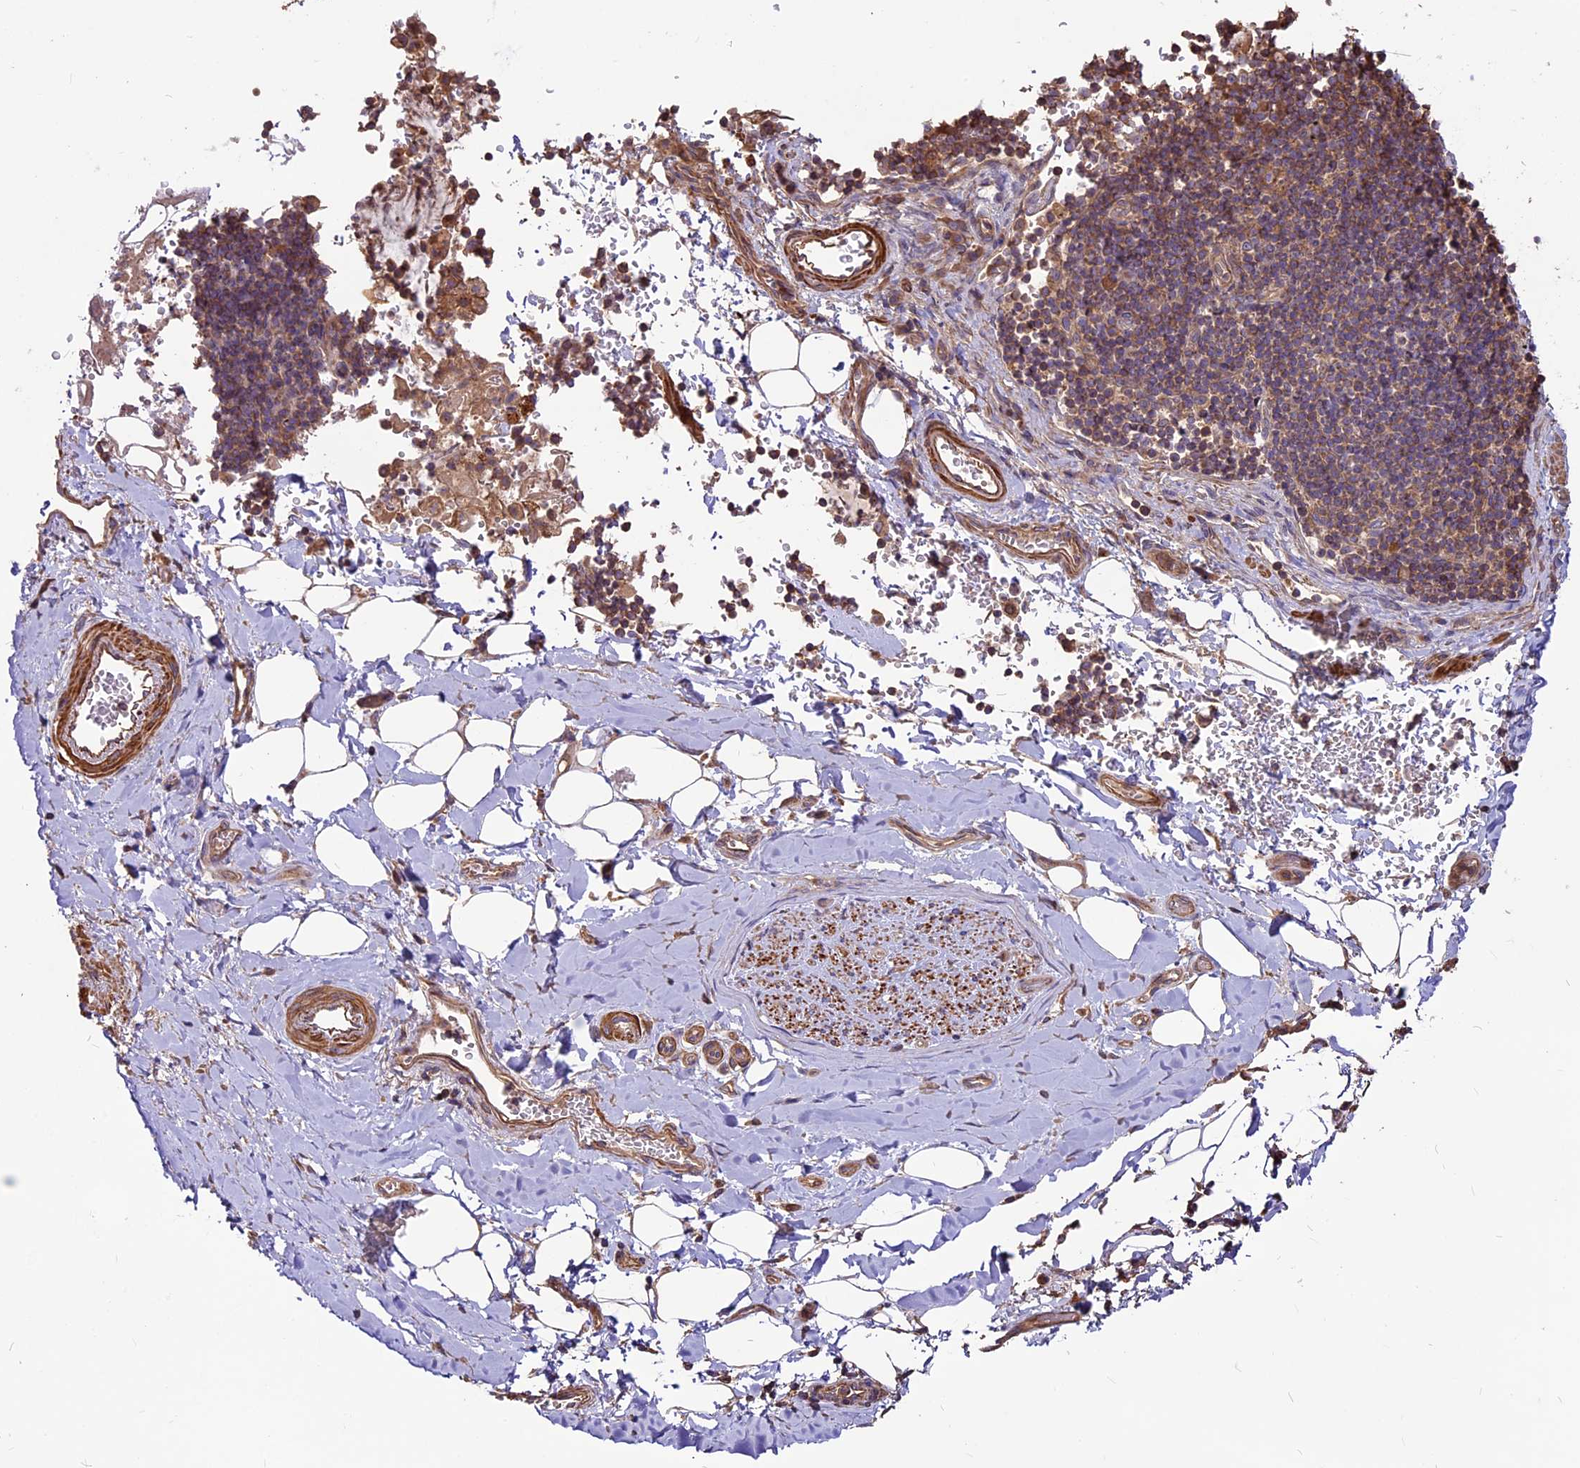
{"staining": {"intensity": "weak", "quantity": ">75%", "location": "cytoplasmic/membranous"}, "tissue": "adipose tissue", "cell_type": "Adipocytes", "image_type": "normal", "snomed": [{"axis": "morphology", "description": "Normal tissue, NOS"}, {"axis": "topography", "description": "Lymph node"}, {"axis": "topography", "description": "Cartilage tissue"}, {"axis": "topography", "description": "Bronchus"}], "caption": "Protein expression analysis of benign adipose tissue exhibits weak cytoplasmic/membranous staining in approximately >75% of adipocytes.", "gene": "ANO3", "patient": {"sex": "male", "age": 63}}